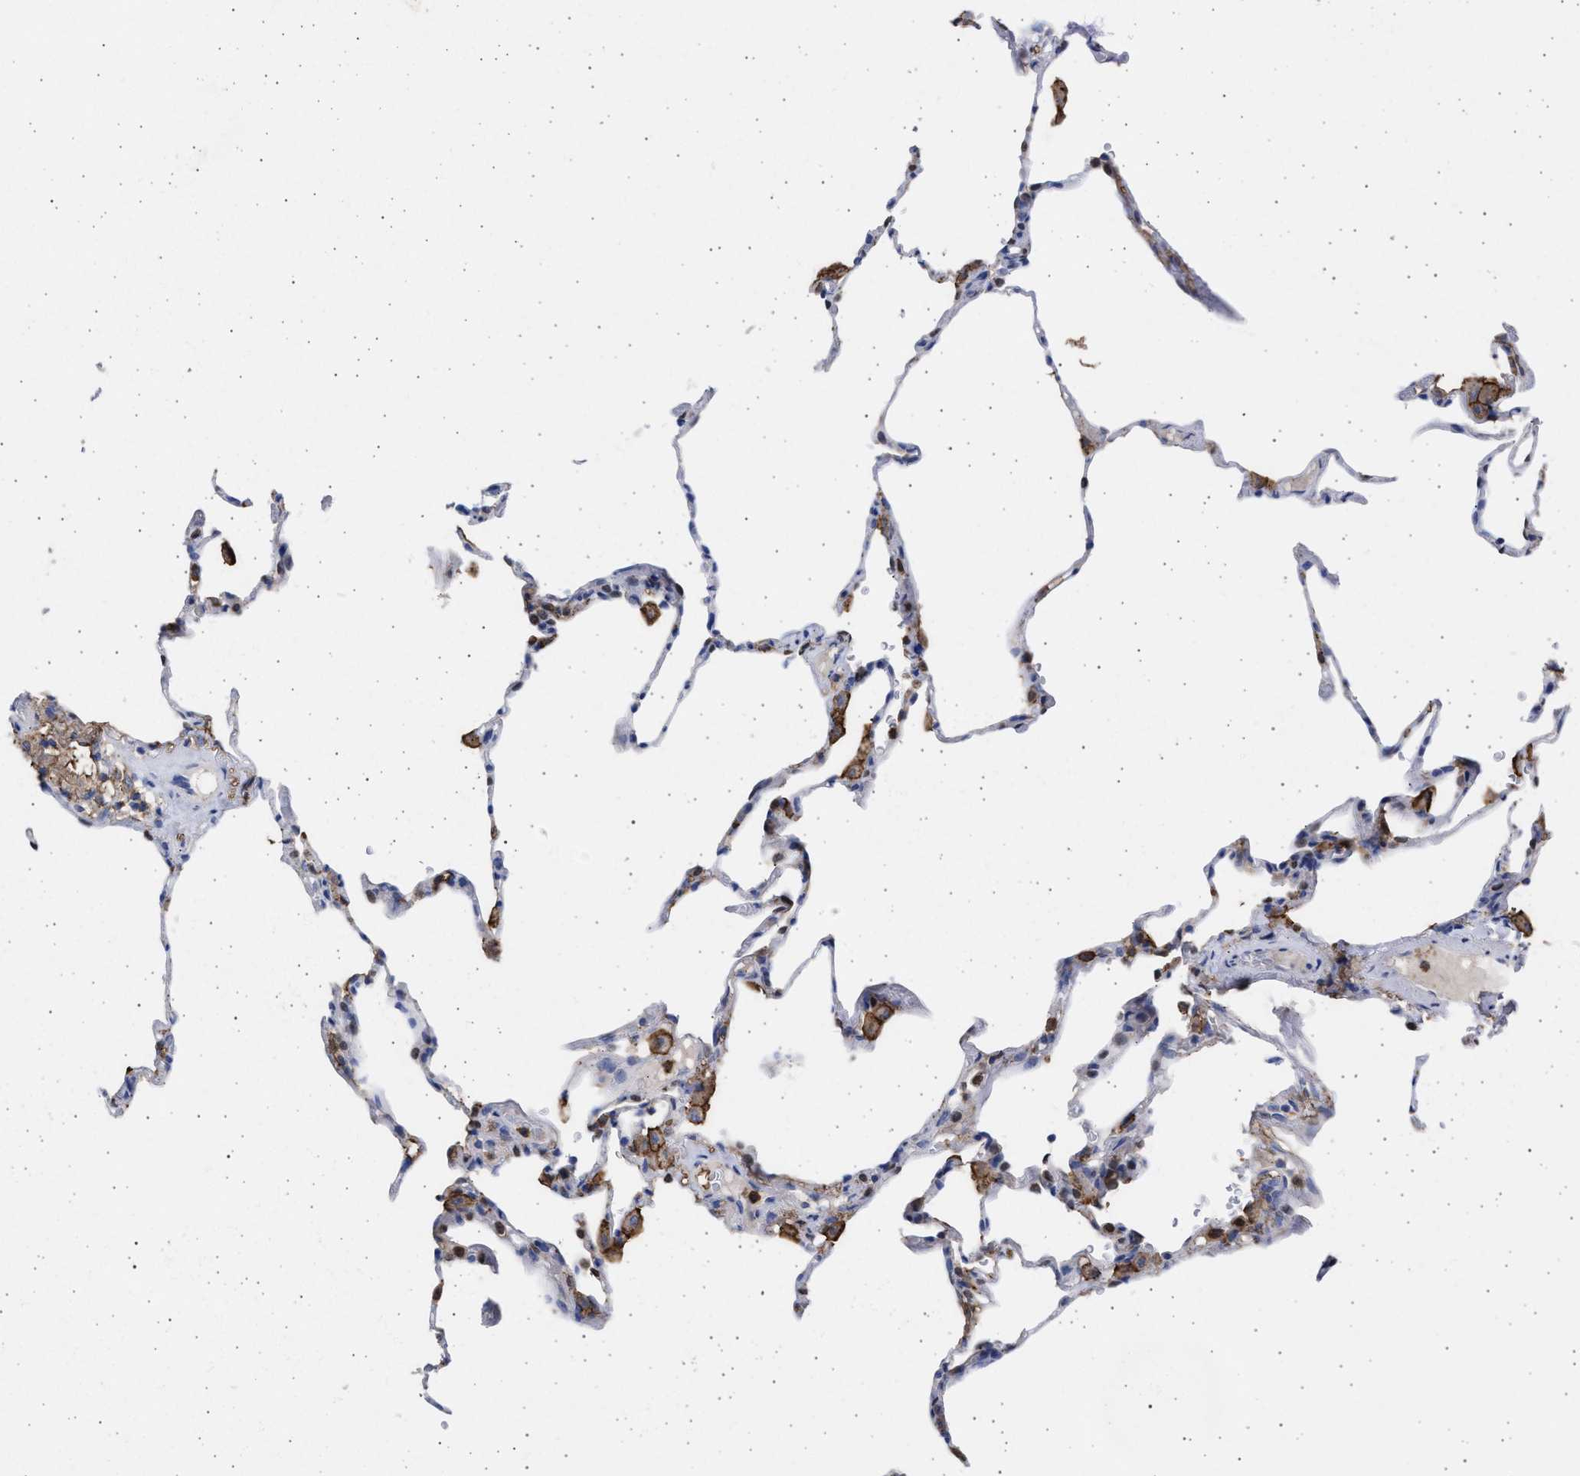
{"staining": {"intensity": "weak", "quantity": "<25%", "location": "cytoplasmic/membranous"}, "tissue": "lung", "cell_type": "Alveolar cells", "image_type": "normal", "snomed": [{"axis": "morphology", "description": "Normal tissue, NOS"}, {"axis": "topography", "description": "Lung"}], "caption": "Photomicrograph shows no significant protein staining in alveolar cells of unremarkable lung.", "gene": "FCER1A", "patient": {"sex": "male", "age": 59}}